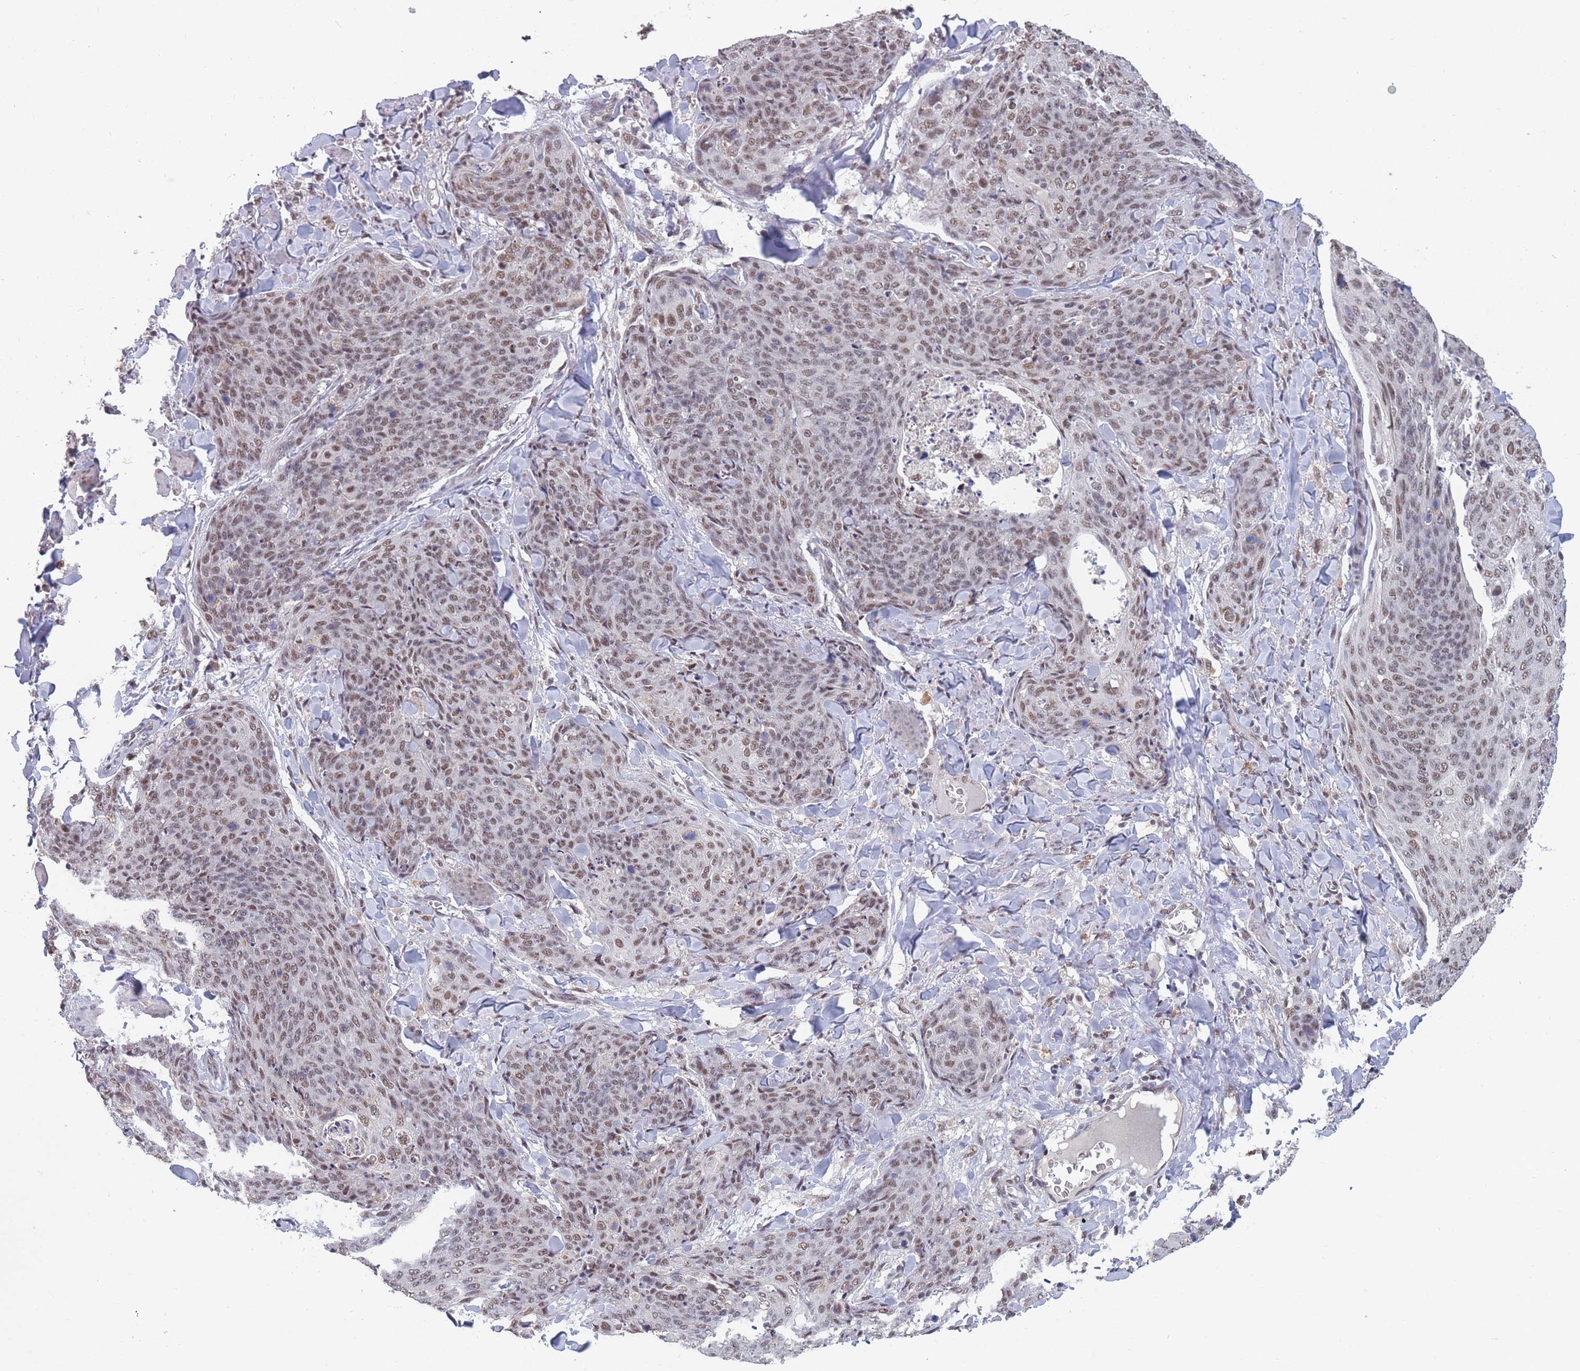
{"staining": {"intensity": "moderate", "quantity": "25%-75%", "location": "nuclear"}, "tissue": "skin cancer", "cell_type": "Tumor cells", "image_type": "cancer", "snomed": [{"axis": "morphology", "description": "Squamous cell carcinoma, NOS"}, {"axis": "topography", "description": "Skin"}, {"axis": "topography", "description": "Vulva"}], "caption": "Tumor cells display medium levels of moderate nuclear staining in about 25%-75% of cells in human squamous cell carcinoma (skin).", "gene": "SNRPA1", "patient": {"sex": "female", "age": 85}}